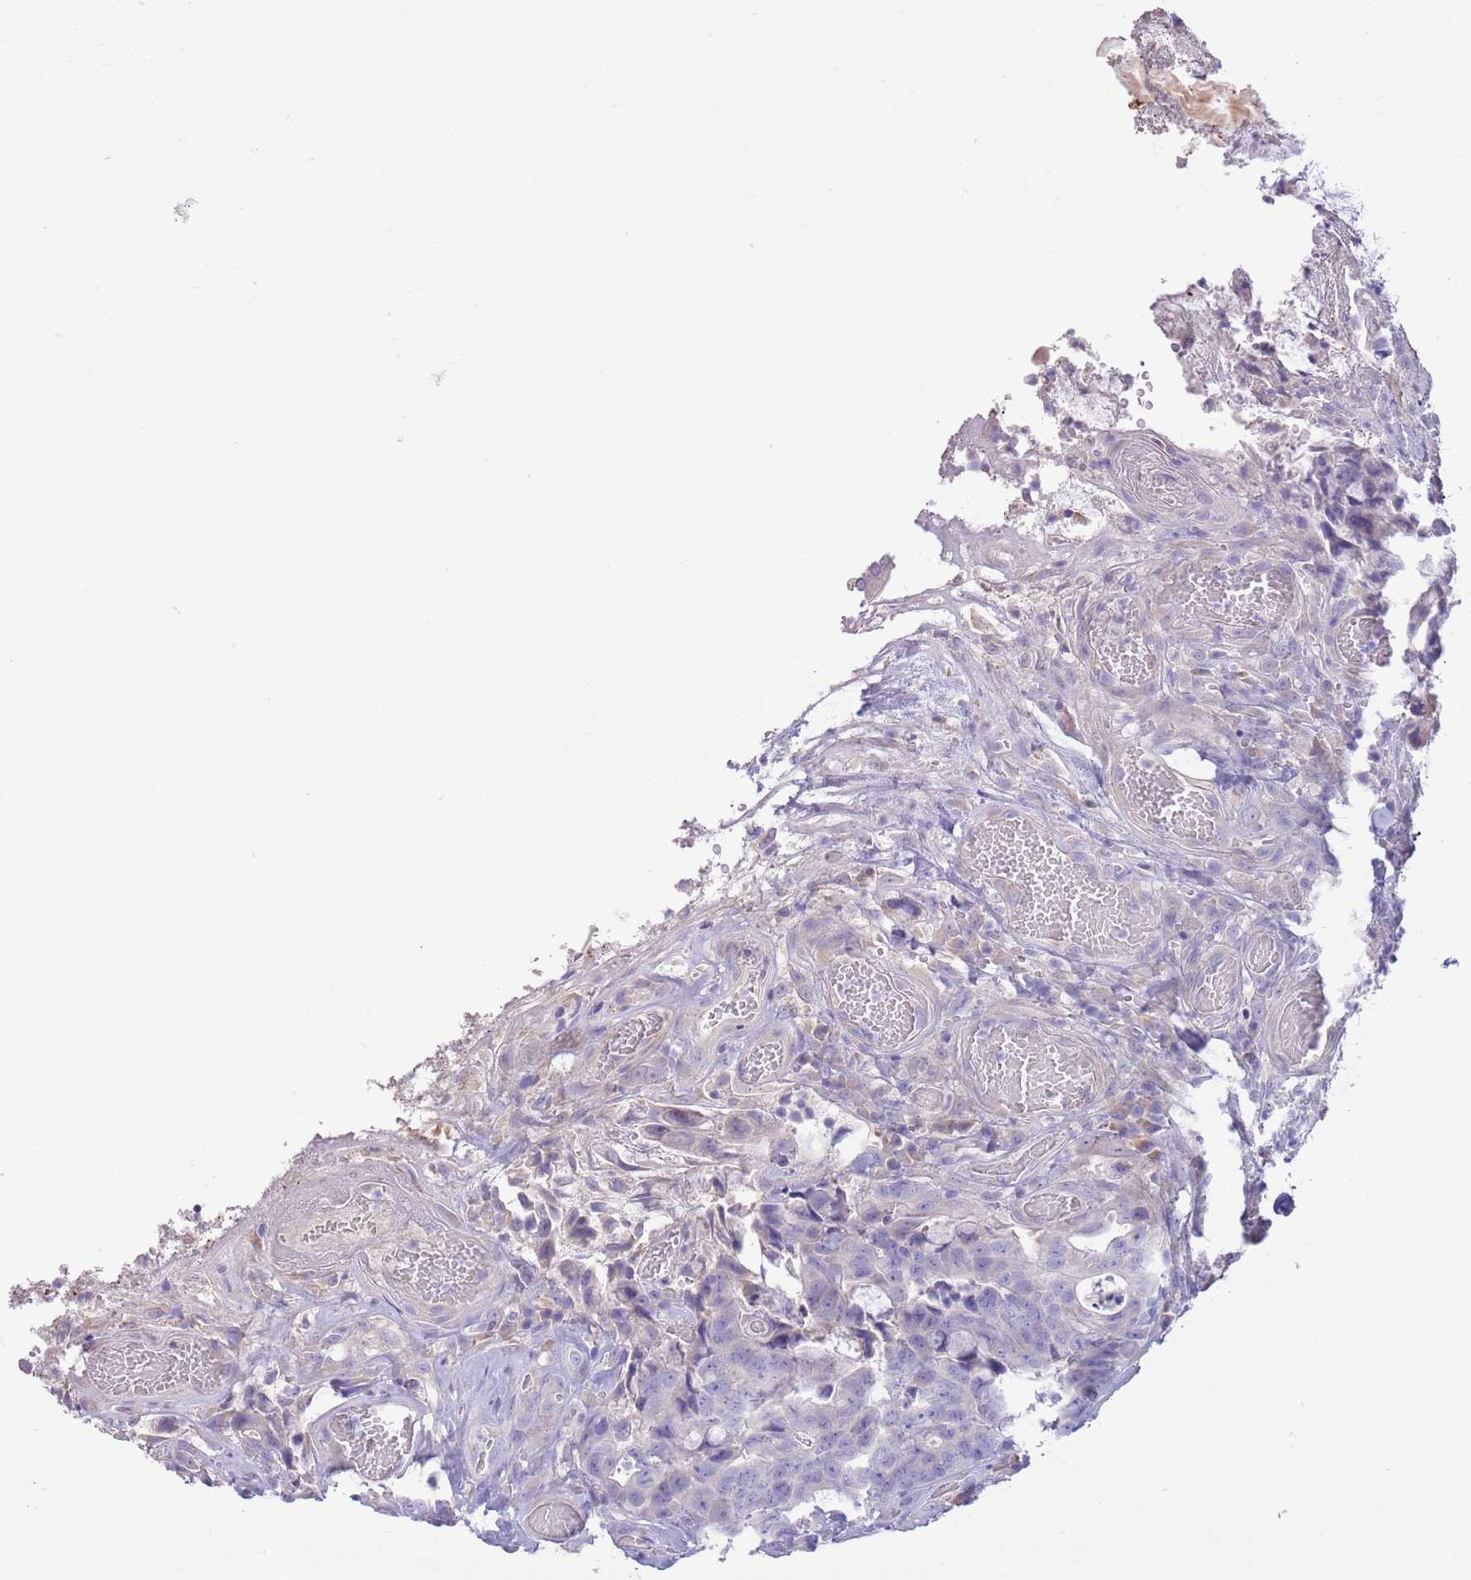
{"staining": {"intensity": "negative", "quantity": "none", "location": "none"}, "tissue": "colorectal cancer", "cell_type": "Tumor cells", "image_type": "cancer", "snomed": [{"axis": "morphology", "description": "Adenocarcinoma, NOS"}, {"axis": "topography", "description": "Colon"}], "caption": "The histopathology image displays no staining of tumor cells in adenocarcinoma (colorectal).", "gene": "SFTPA1", "patient": {"sex": "female", "age": 82}}